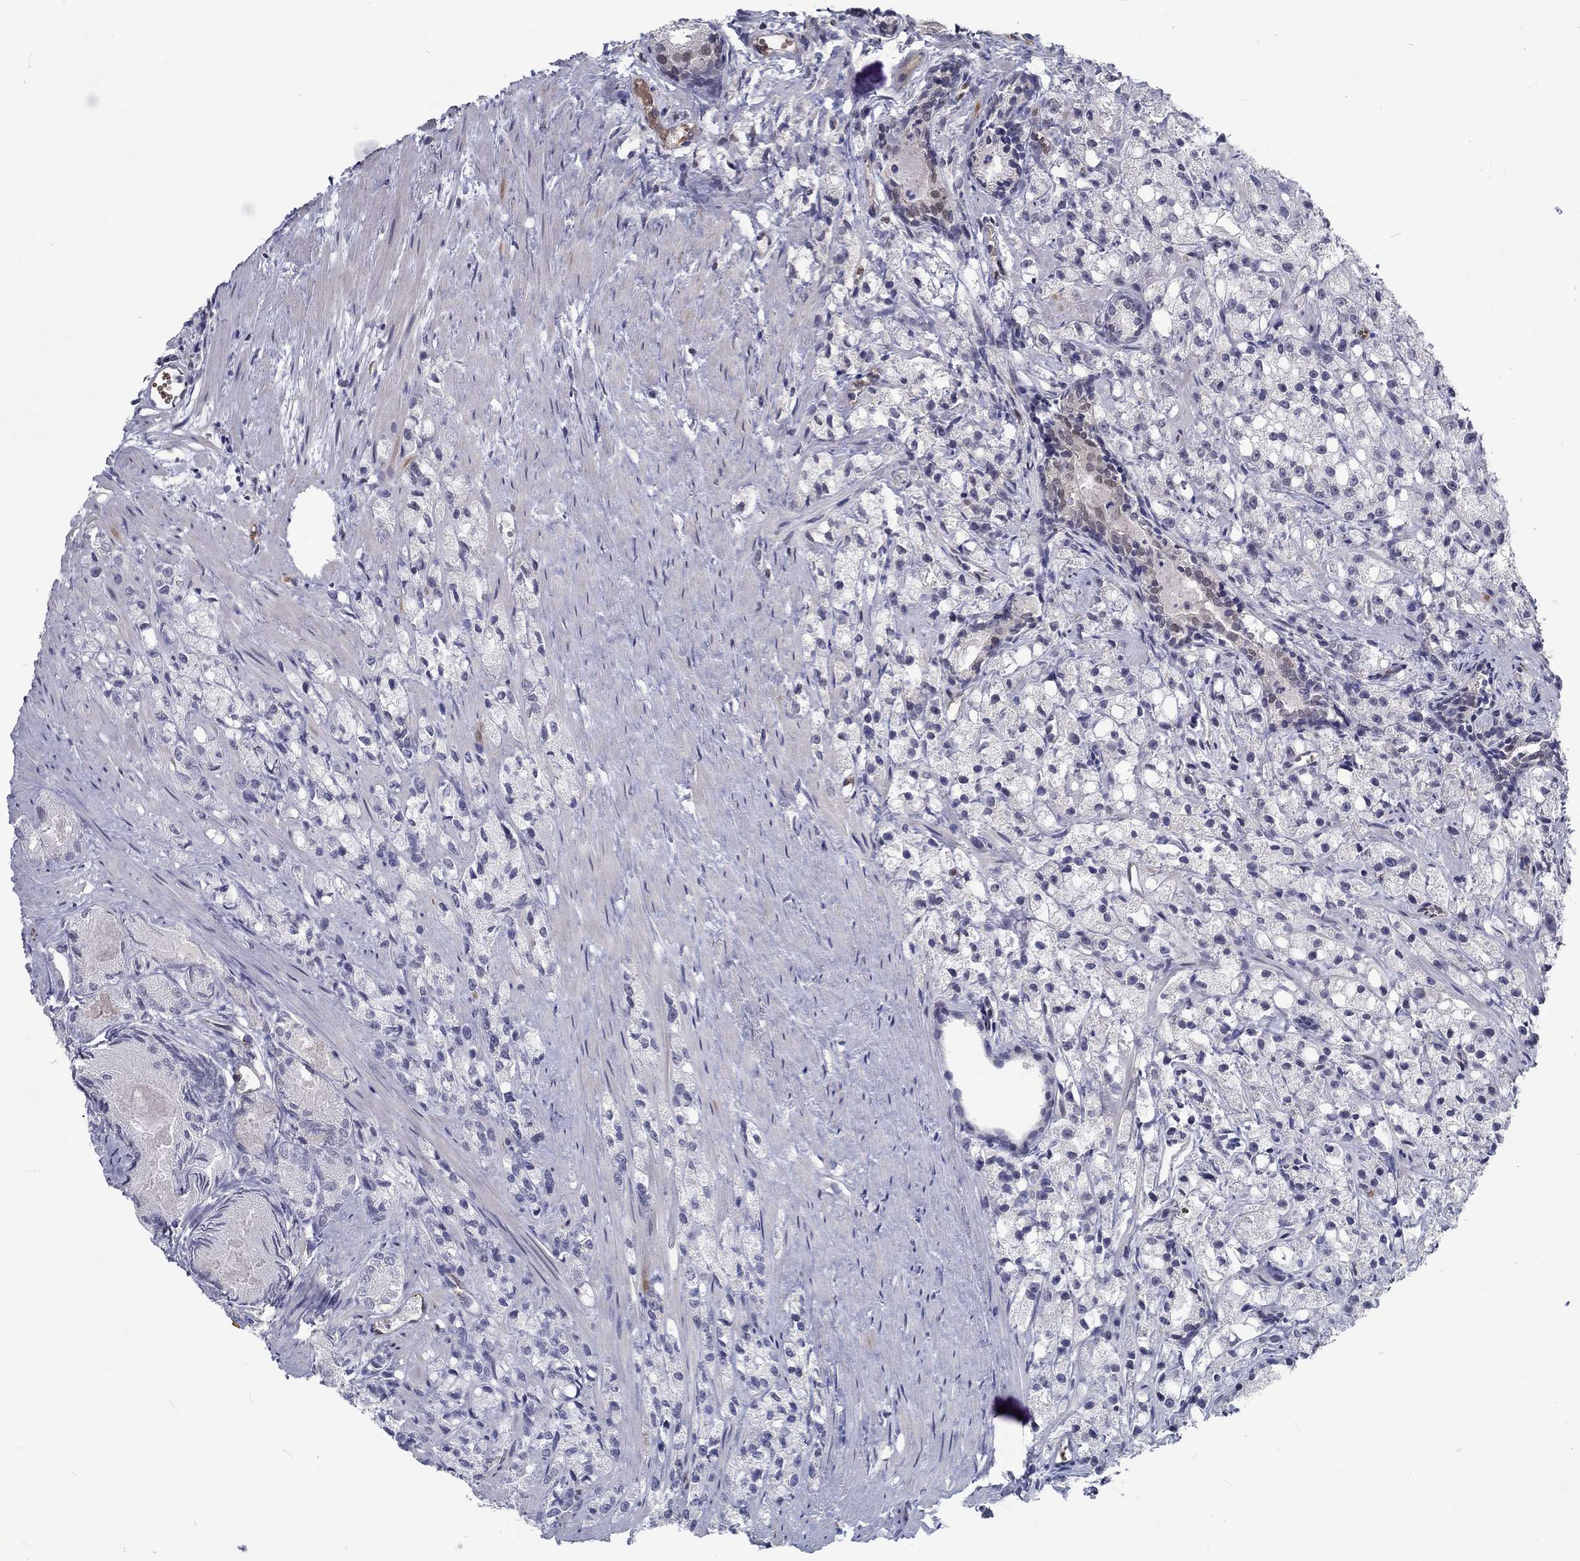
{"staining": {"intensity": "negative", "quantity": "none", "location": "none"}, "tissue": "prostate cancer", "cell_type": "Tumor cells", "image_type": "cancer", "snomed": [{"axis": "morphology", "description": "Adenocarcinoma, High grade"}, {"axis": "topography", "description": "Prostate"}], "caption": "Protein analysis of prostate cancer (high-grade adenocarcinoma) demonstrates no significant positivity in tumor cells.", "gene": "ZBED1", "patient": {"sex": "male", "age": 75}}